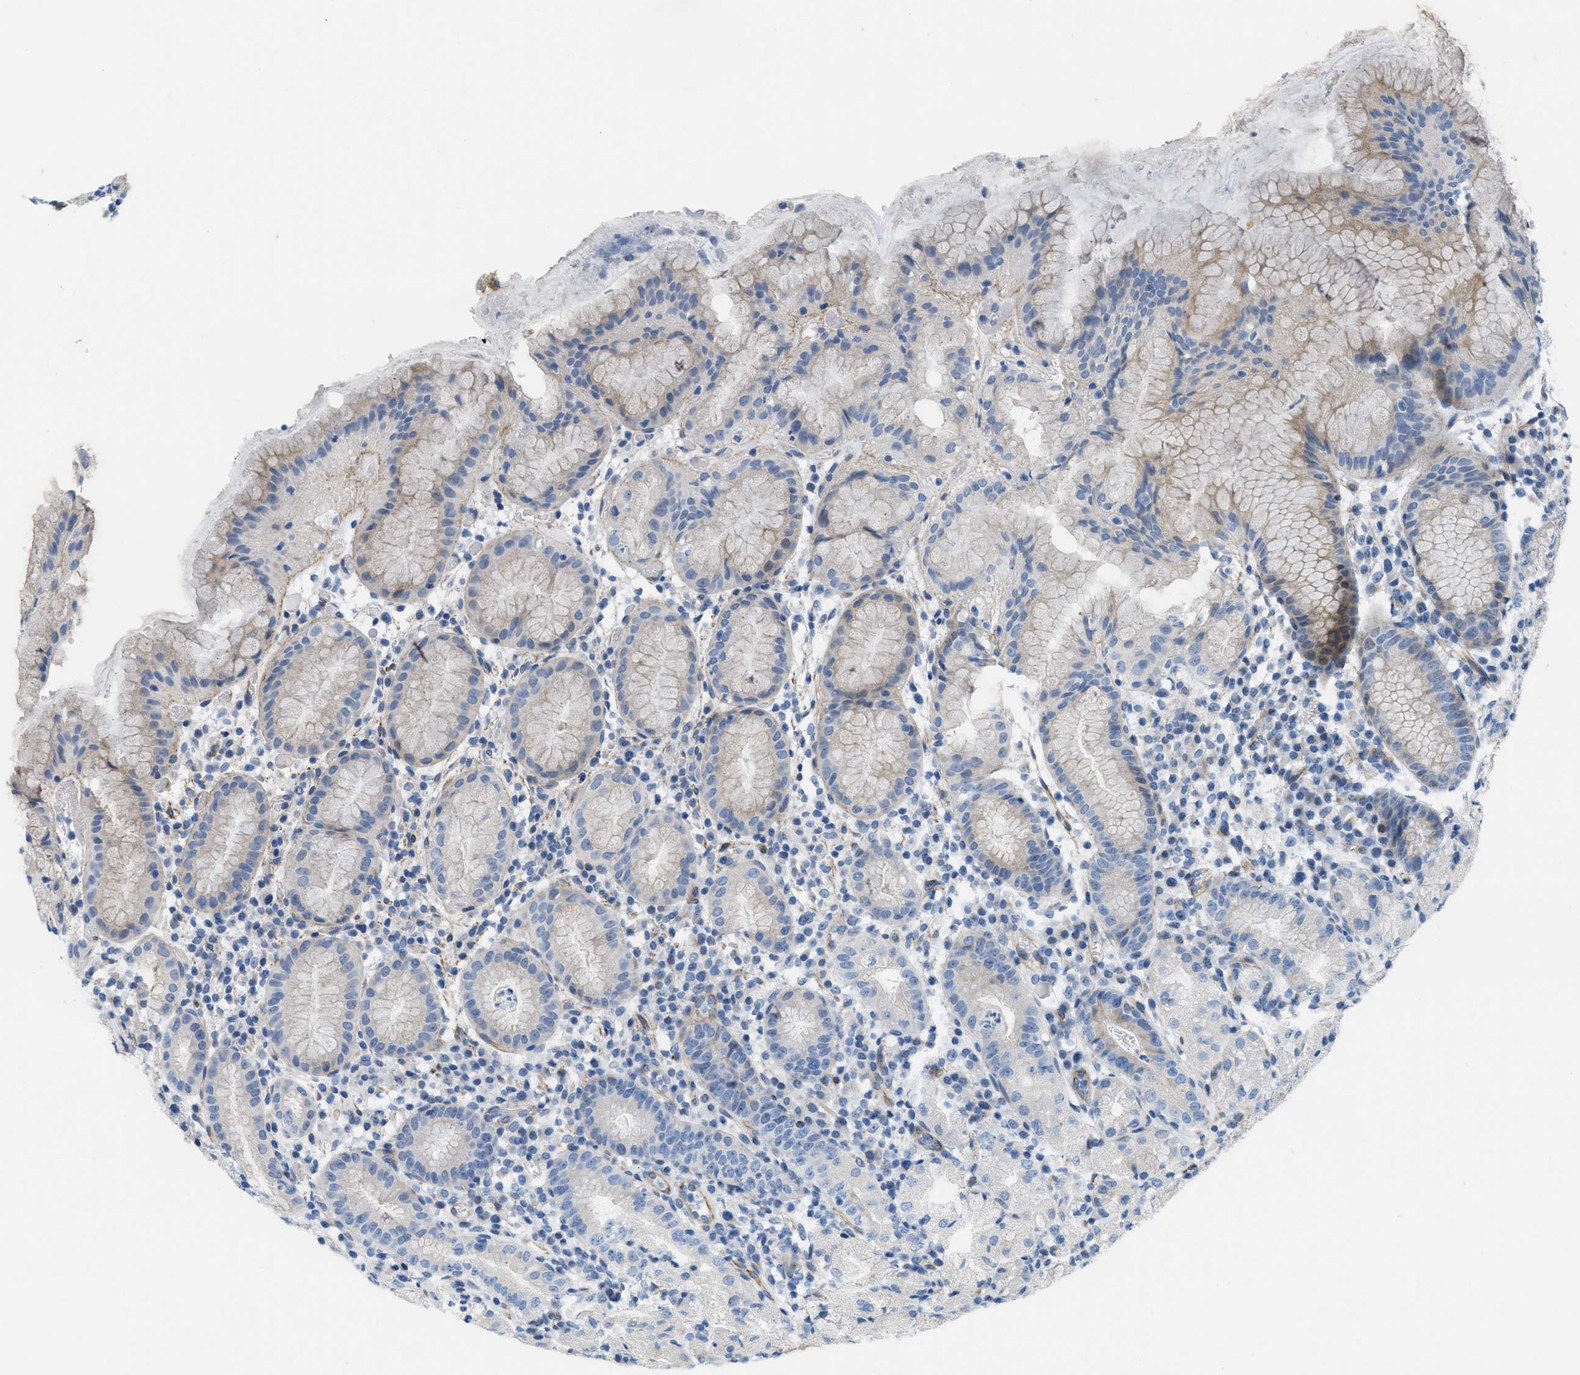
{"staining": {"intensity": "weak", "quantity": "<25%", "location": "cytoplasmic/membranous"}, "tissue": "stomach", "cell_type": "Glandular cells", "image_type": "normal", "snomed": [{"axis": "morphology", "description": "Normal tissue, NOS"}, {"axis": "topography", "description": "Stomach"}, {"axis": "topography", "description": "Stomach, lower"}], "caption": "Glandular cells show no significant expression in unremarkable stomach. (Stains: DAB IHC with hematoxylin counter stain, Microscopy: brightfield microscopy at high magnification).", "gene": "SLC12A1", "patient": {"sex": "female", "age": 75}}